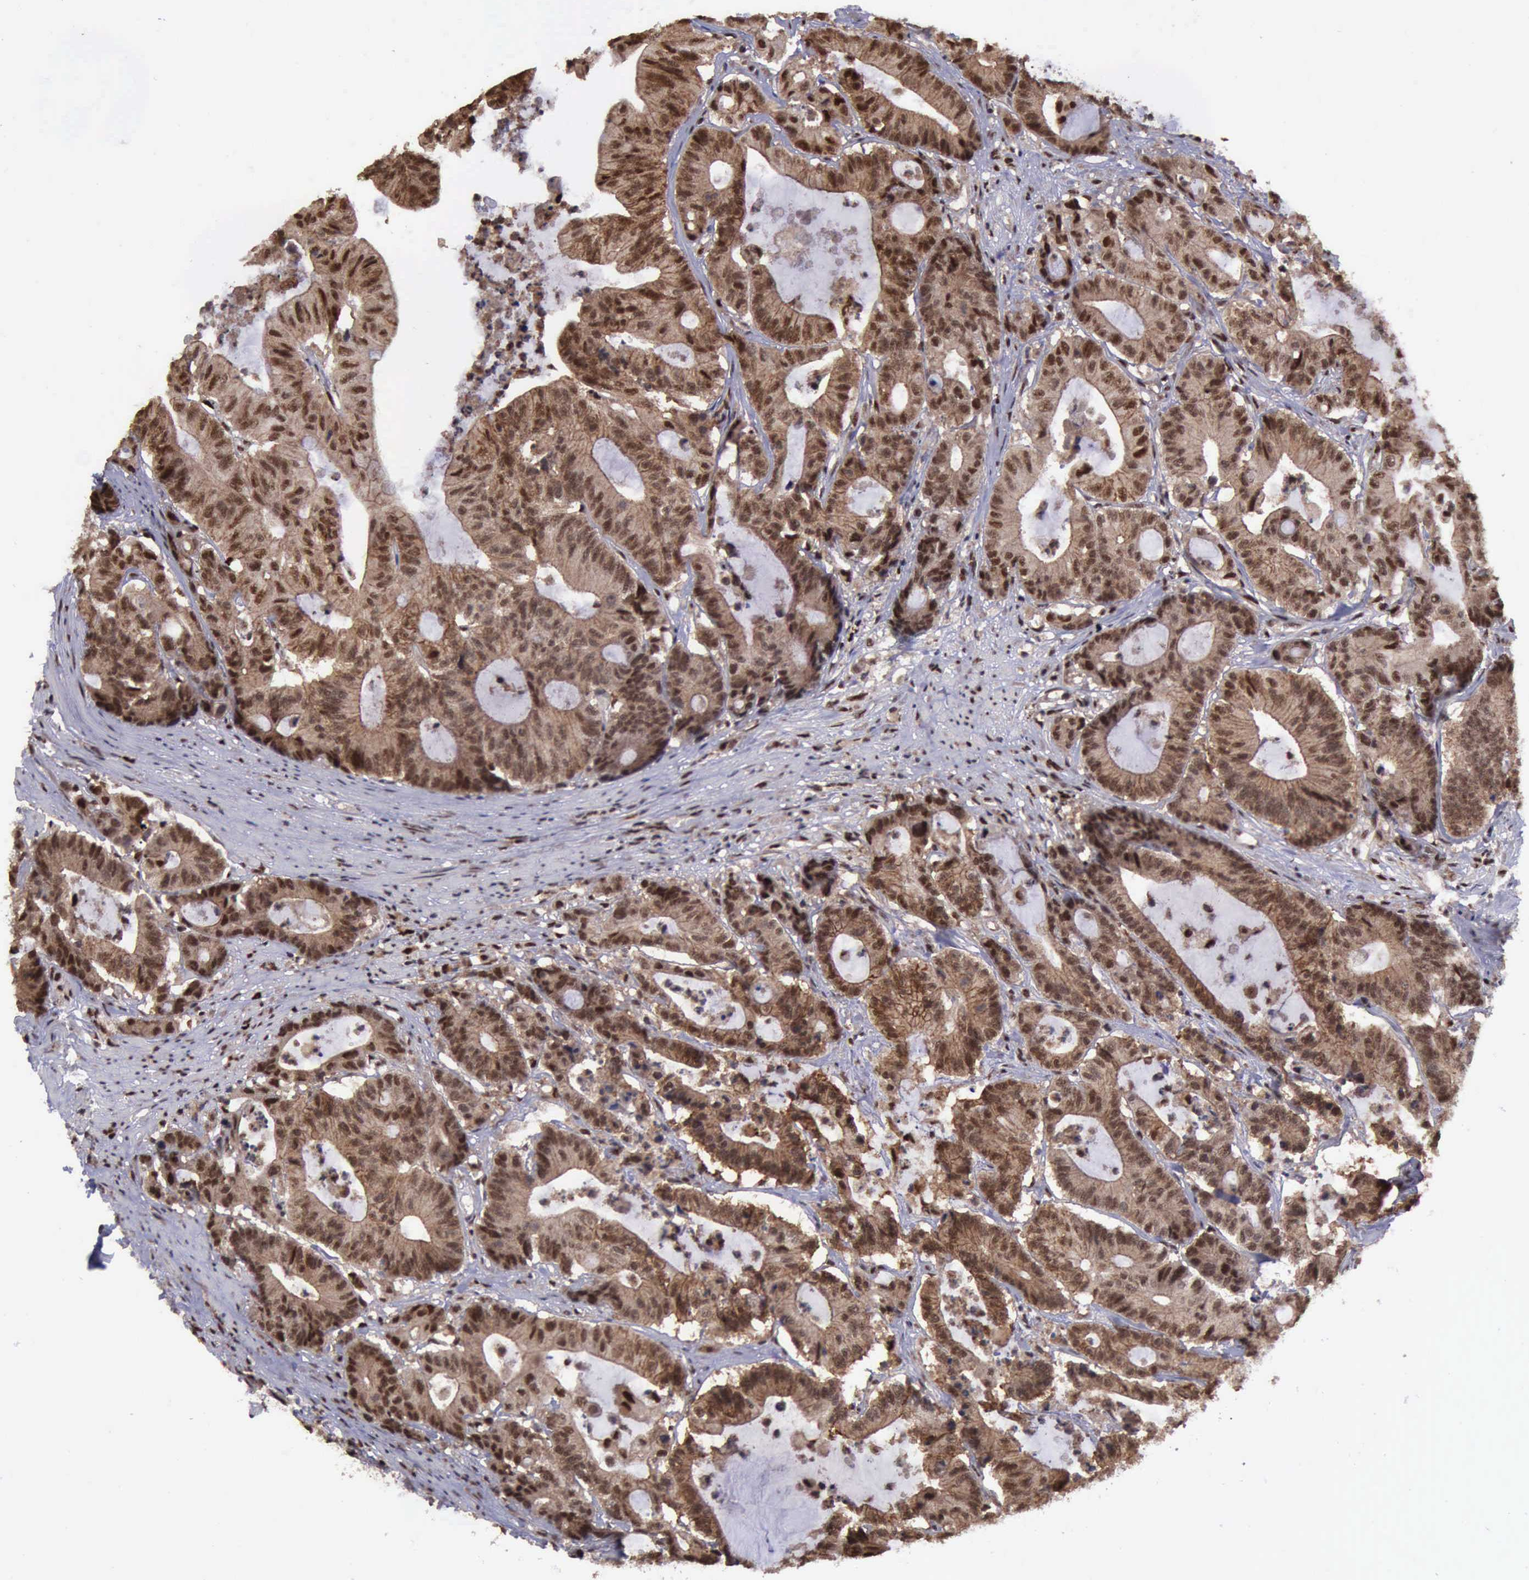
{"staining": {"intensity": "moderate", "quantity": ">75%", "location": "cytoplasmic/membranous,nuclear"}, "tissue": "colorectal cancer", "cell_type": "Tumor cells", "image_type": "cancer", "snomed": [{"axis": "morphology", "description": "Adenocarcinoma, NOS"}, {"axis": "topography", "description": "Colon"}], "caption": "Immunohistochemistry (IHC) histopathology image of colorectal adenocarcinoma stained for a protein (brown), which reveals medium levels of moderate cytoplasmic/membranous and nuclear positivity in about >75% of tumor cells.", "gene": "TRMT2A", "patient": {"sex": "female", "age": 84}}